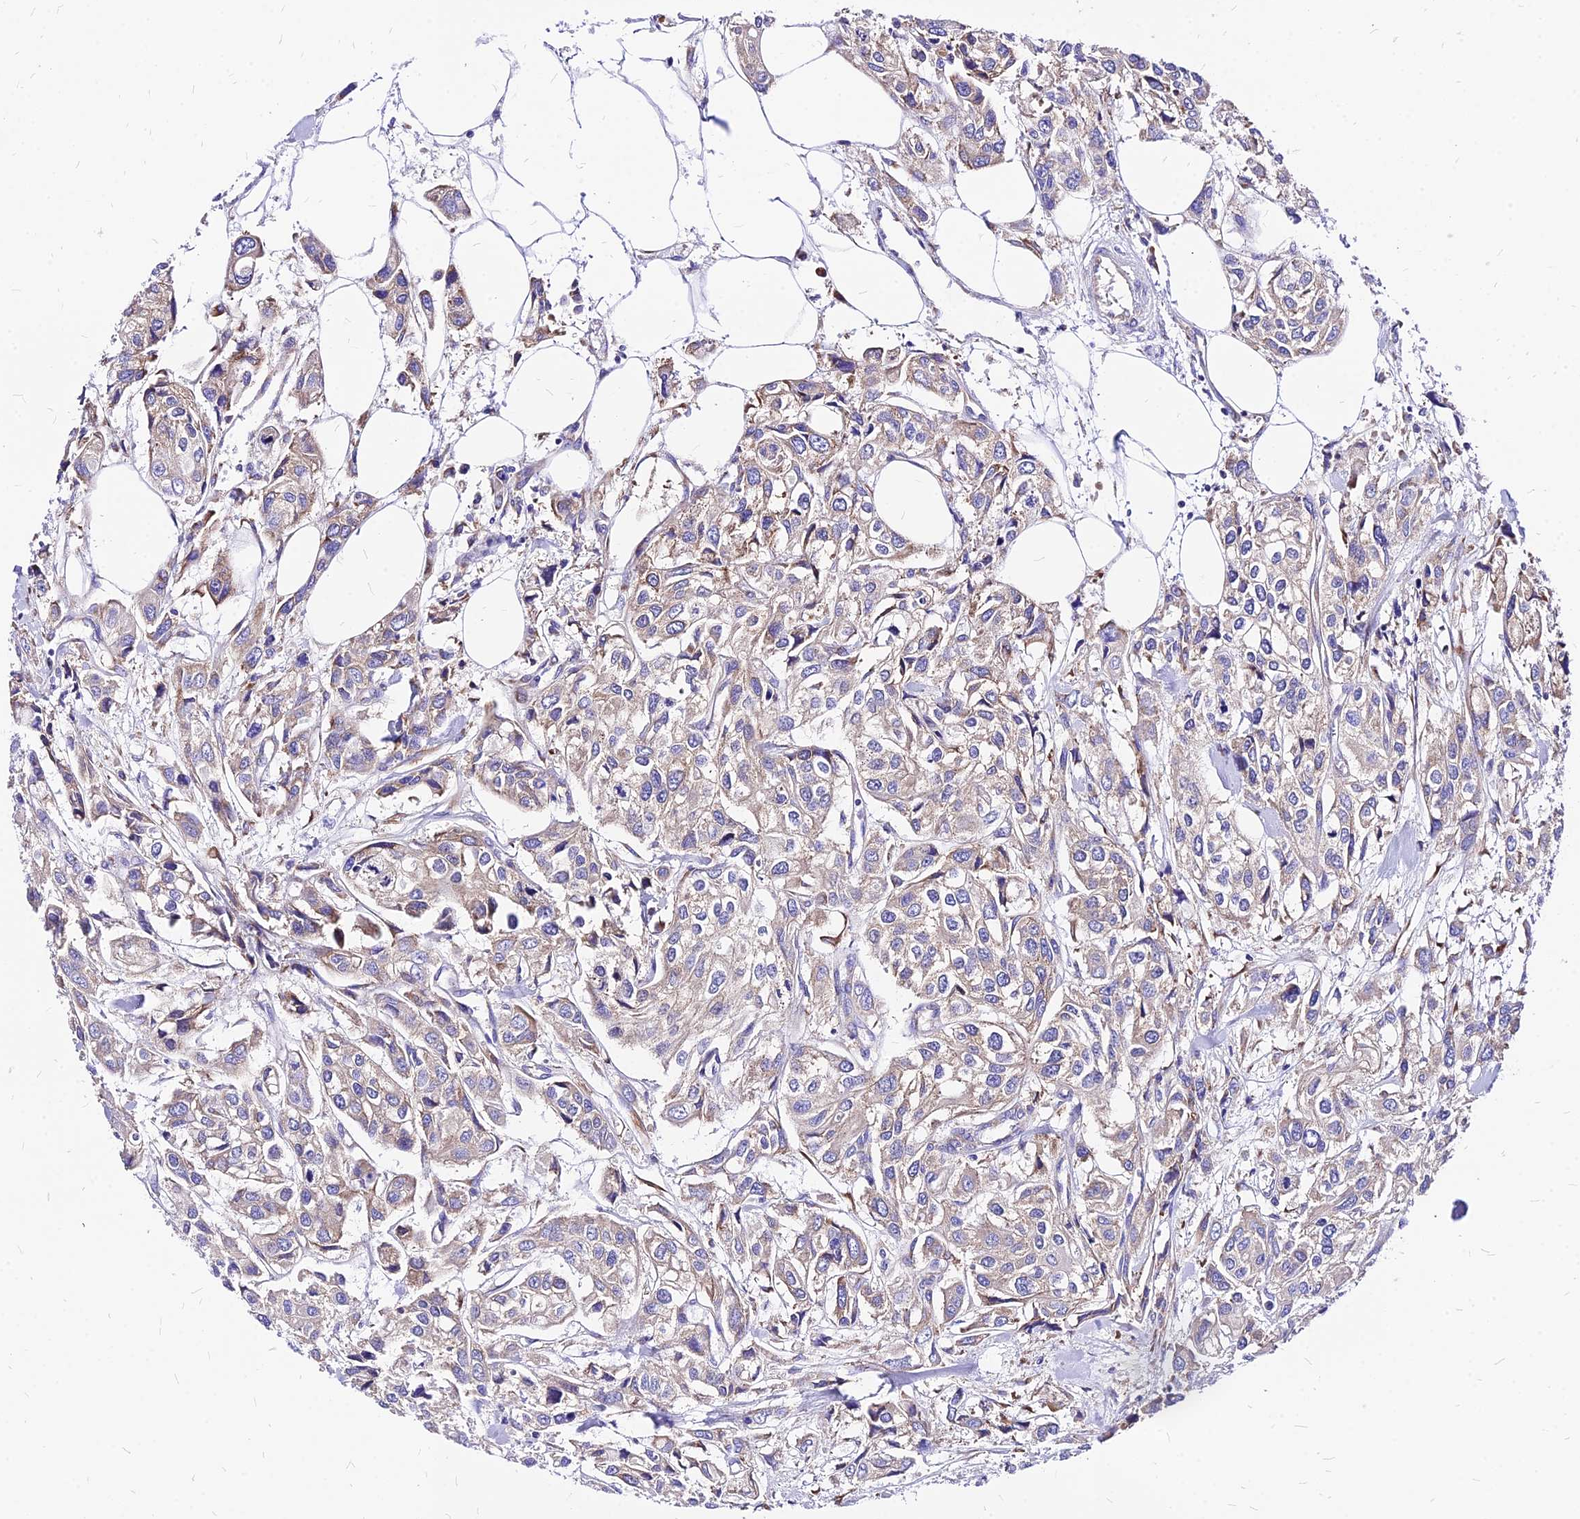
{"staining": {"intensity": "weak", "quantity": "25%-75%", "location": "cytoplasmic/membranous"}, "tissue": "urothelial cancer", "cell_type": "Tumor cells", "image_type": "cancer", "snomed": [{"axis": "morphology", "description": "Urothelial carcinoma, High grade"}, {"axis": "topography", "description": "Urinary bladder"}], "caption": "Brown immunohistochemical staining in urothelial cancer shows weak cytoplasmic/membranous staining in approximately 25%-75% of tumor cells.", "gene": "RPL19", "patient": {"sex": "male", "age": 67}}